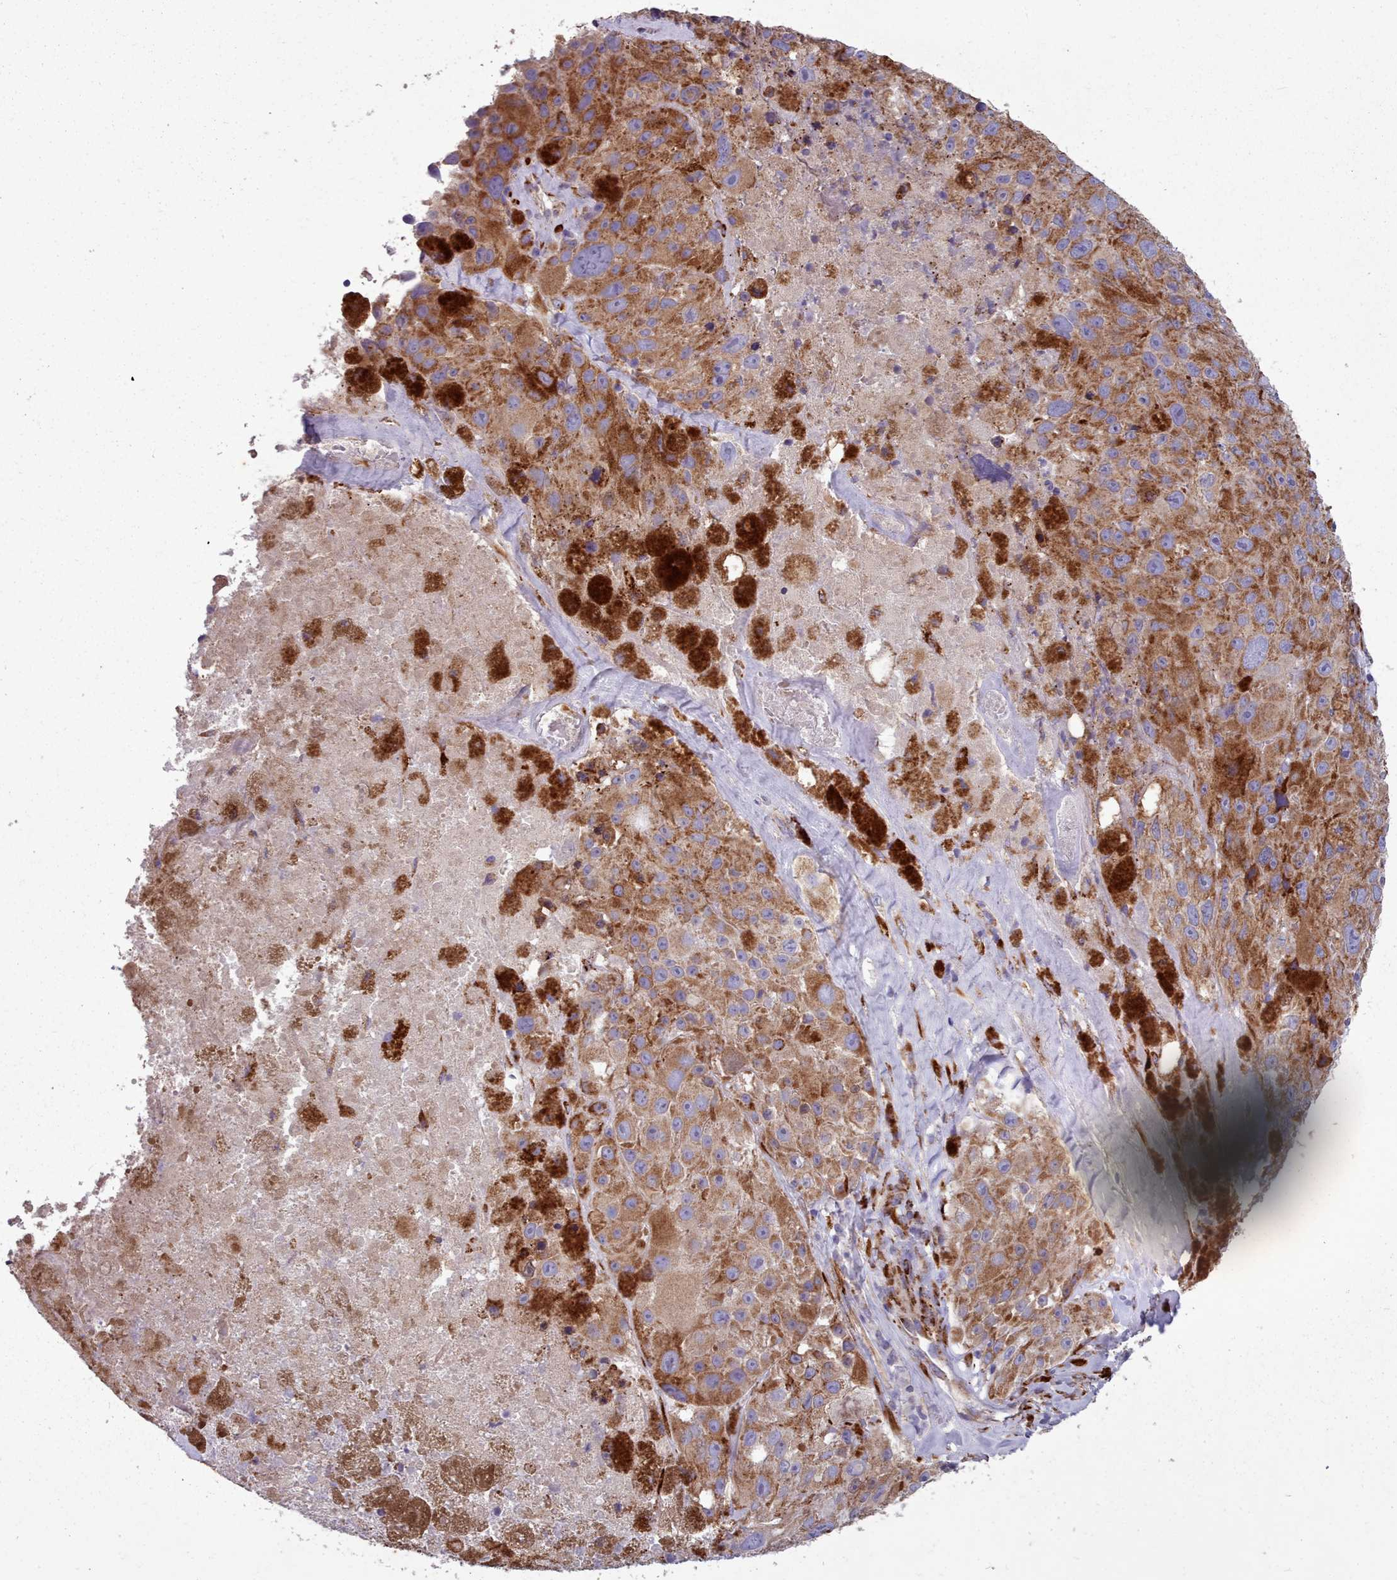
{"staining": {"intensity": "moderate", "quantity": ">75%", "location": "cytoplasmic/membranous"}, "tissue": "melanoma", "cell_type": "Tumor cells", "image_type": "cancer", "snomed": [{"axis": "morphology", "description": "Malignant melanoma, Metastatic site"}, {"axis": "topography", "description": "Lymph node"}], "caption": "High-power microscopy captured an immunohistochemistry image of melanoma, revealing moderate cytoplasmic/membranous staining in approximately >75% of tumor cells. The staining was performed using DAB (3,3'-diaminobenzidine) to visualize the protein expression in brown, while the nuclei were stained in blue with hematoxylin (Magnification: 20x).", "gene": "FKBP10", "patient": {"sex": "male", "age": 62}}